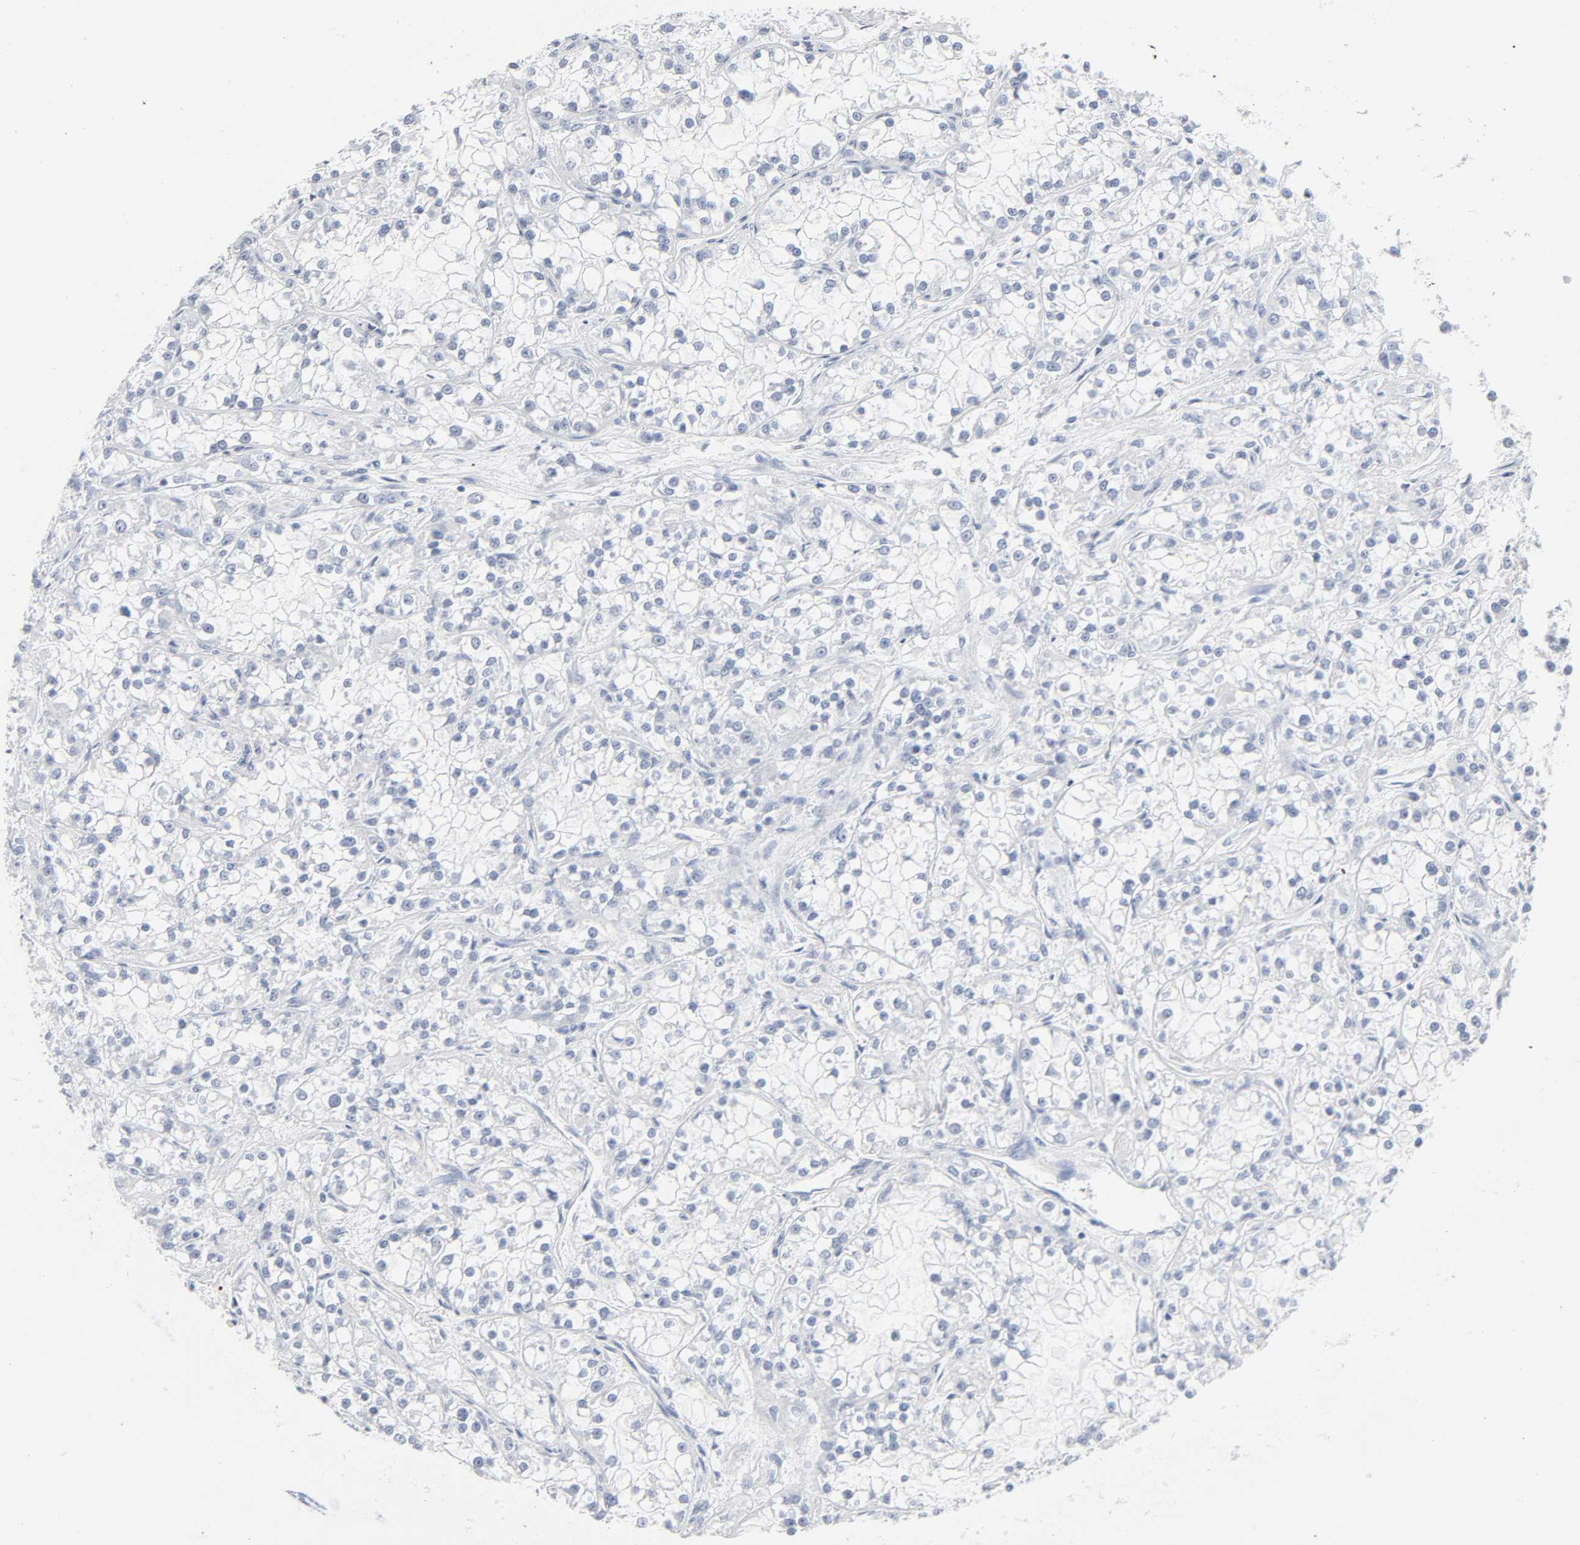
{"staining": {"intensity": "negative", "quantity": "none", "location": "none"}, "tissue": "renal cancer", "cell_type": "Tumor cells", "image_type": "cancer", "snomed": [{"axis": "morphology", "description": "Adenocarcinoma, NOS"}, {"axis": "topography", "description": "Kidney"}], "caption": "Immunohistochemistry micrograph of renal cancer (adenocarcinoma) stained for a protein (brown), which reveals no staining in tumor cells.", "gene": "ACP3", "patient": {"sex": "female", "age": 52}}